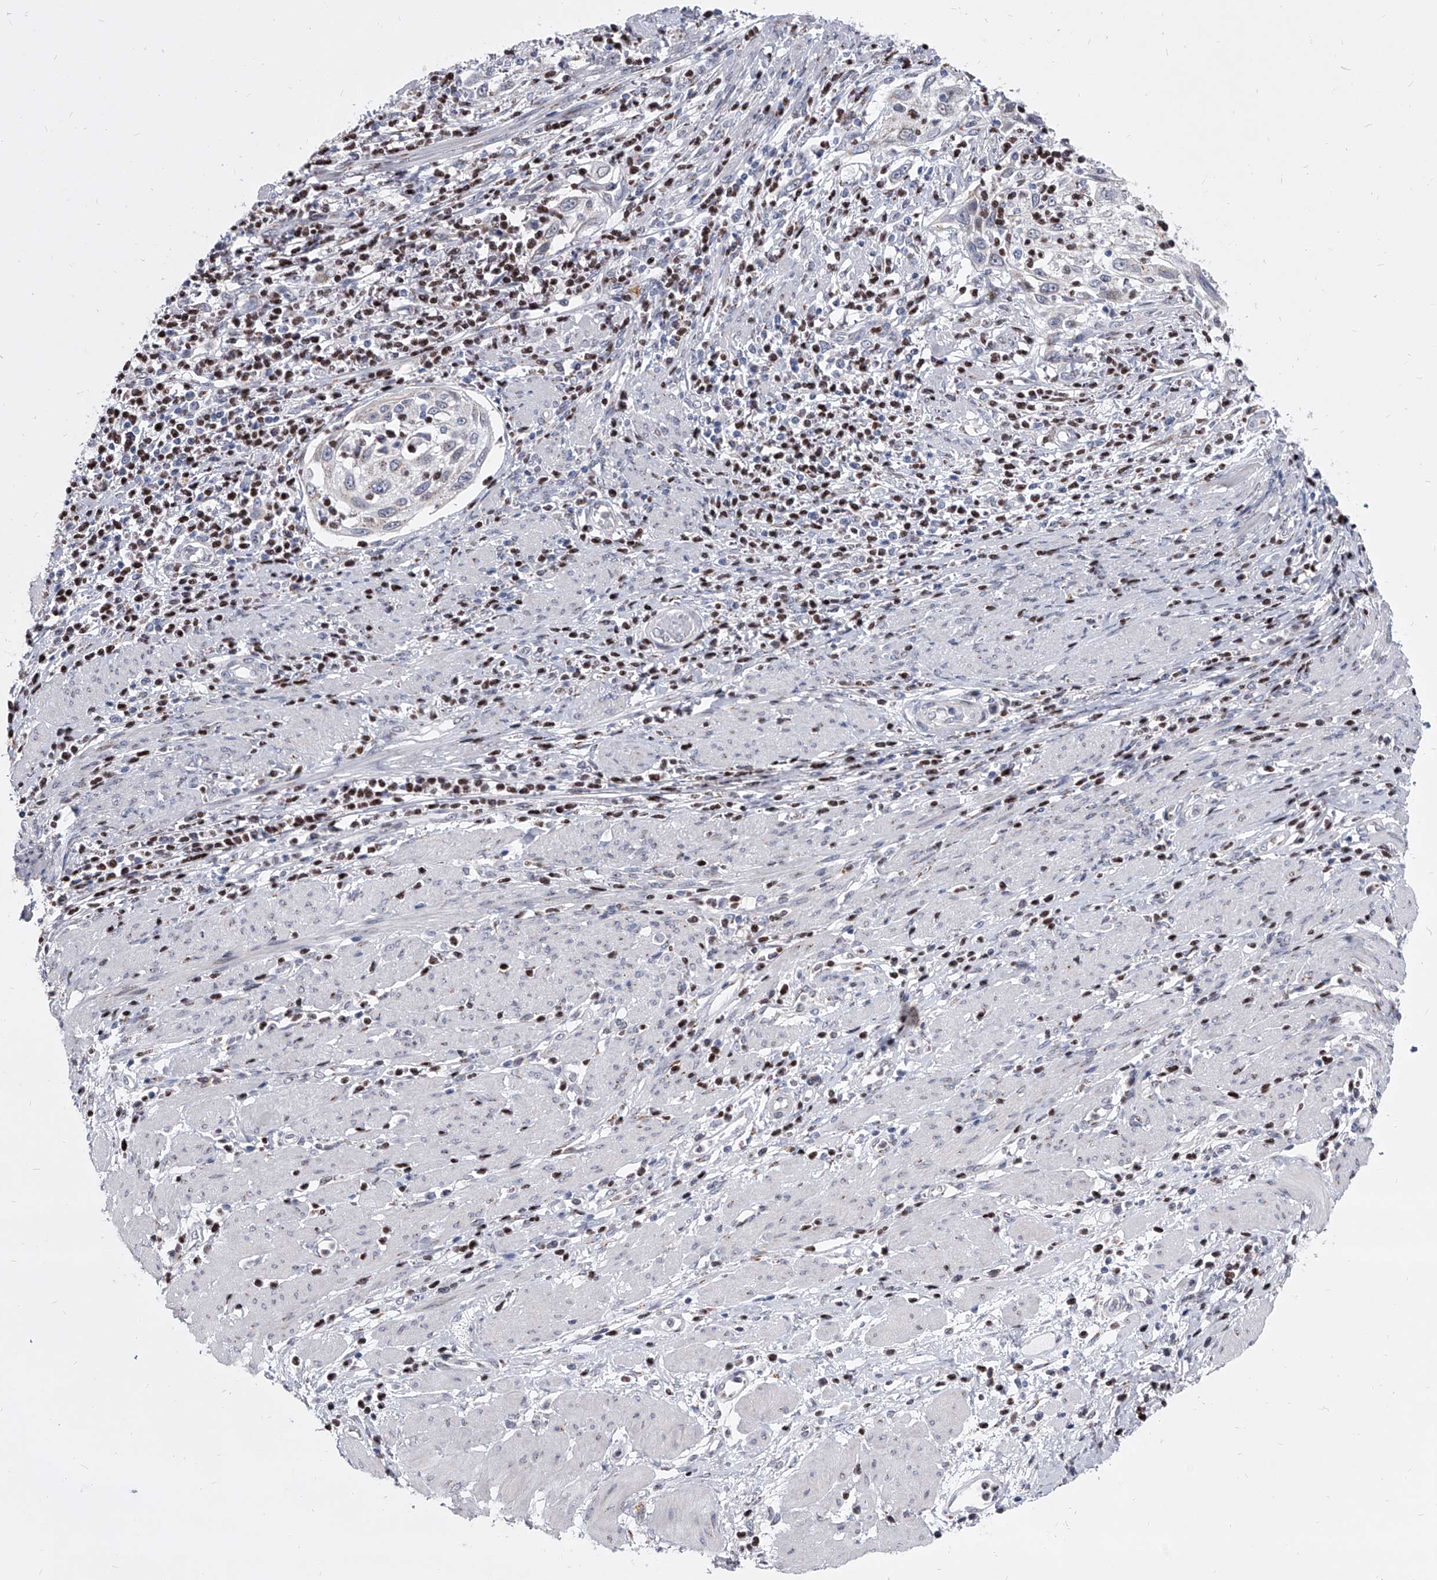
{"staining": {"intensity": "moderate", "quantity": "<25%", "location": "nuclear"}, "tissue": "cervical cancer", "cell_type": "Tumor cells", "image_type": "cancer", "snomed": [{"axis": "morphology", "description": "Squamous cell carcinoma, NOS"}, {"axis": "topography", "description": "Cervix"}], "caption": "Immunohistochemical staining of human cervical squamous cell carcinoma demonstrates moderate nuclear protein staining in approximately <25% of tumor cells.", "gene": "EVA1C", "patient": {"sex": "female", "age": 70}}